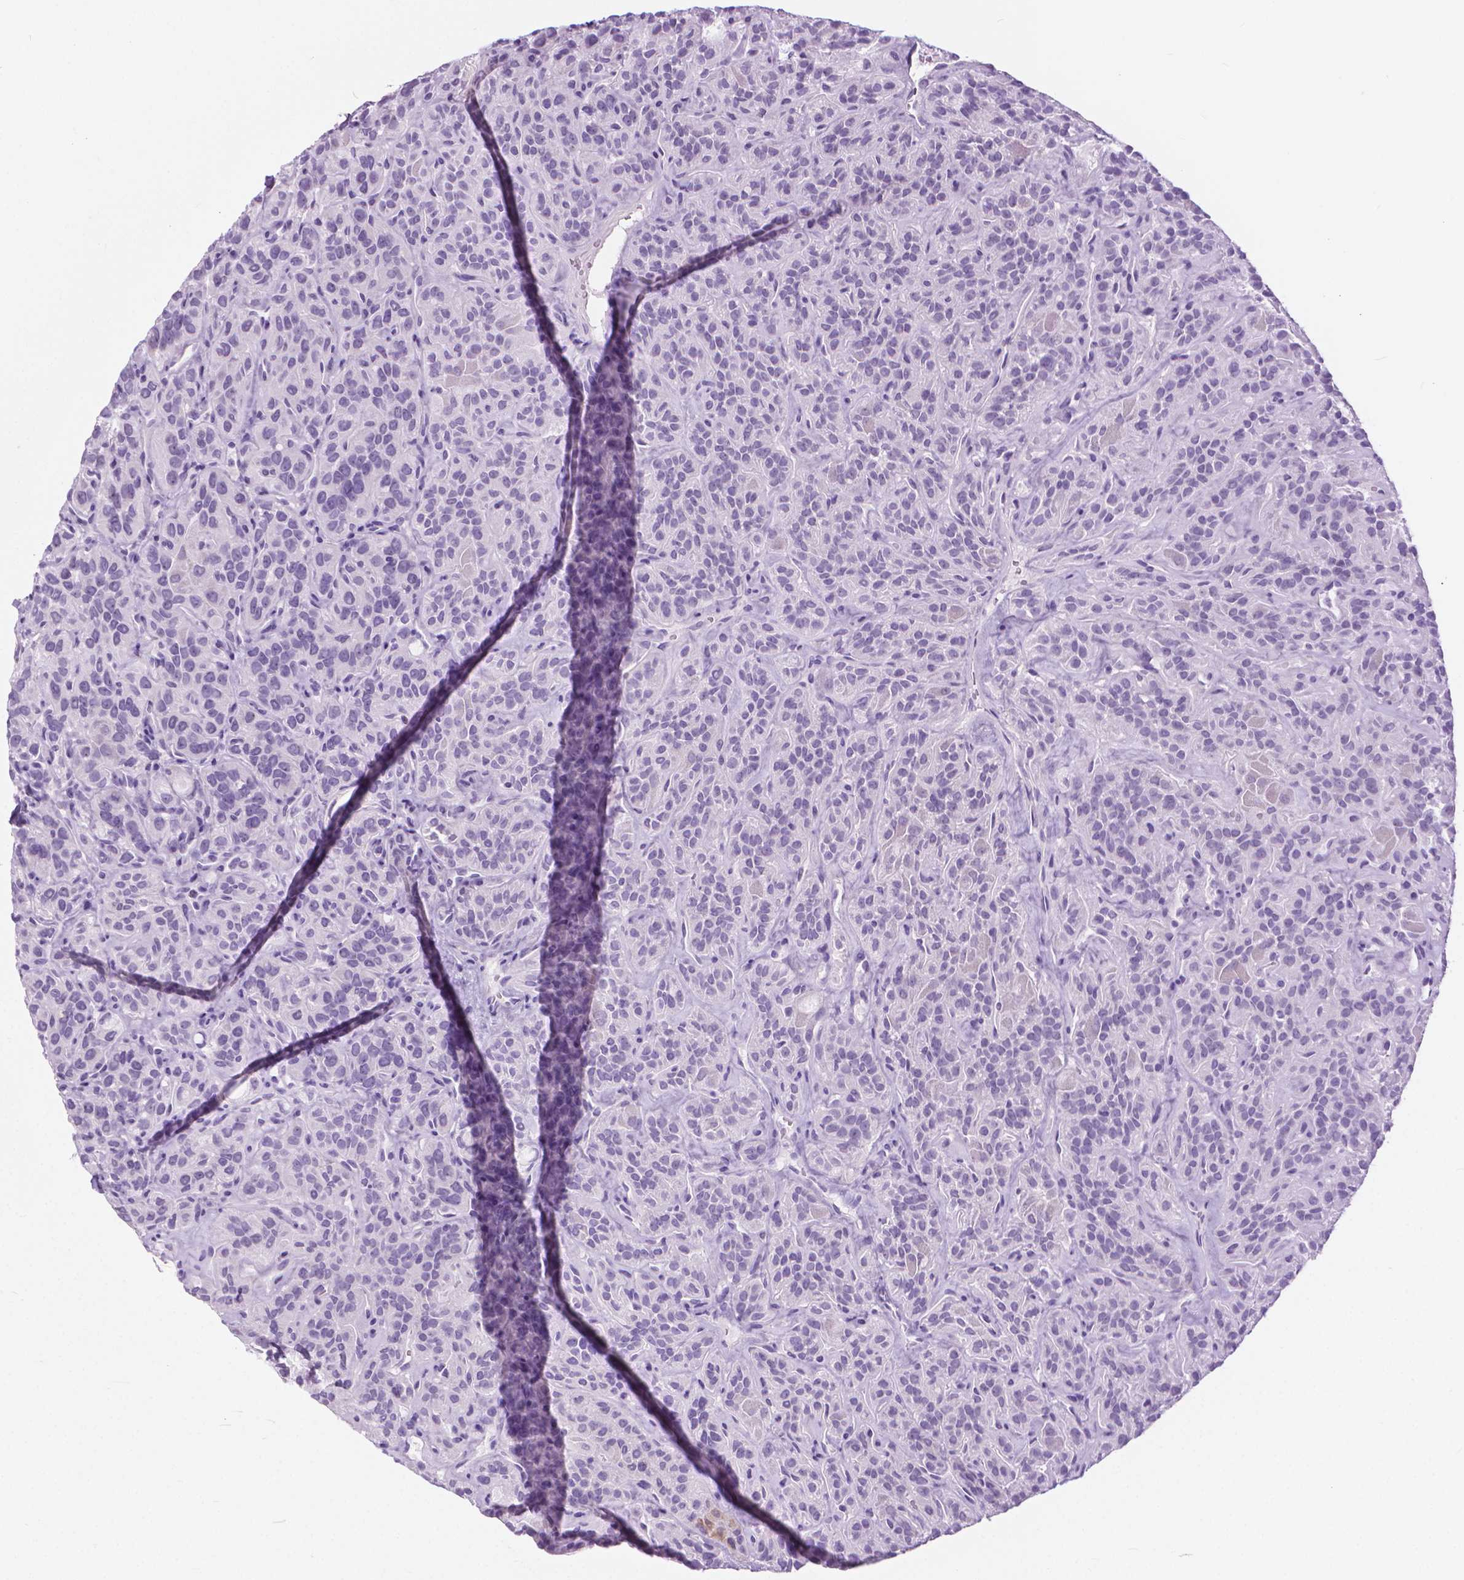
{"staining": {"intensity": "negative", "quantity": "none", "location": "none"}, "tissue": "thyroid cancer", "cell_type": "Tumor cells", "image_type": "cancer", "snomed": [{"axis": "morphology", "description": "Papillary adenocarcinoma, NOS"}, {"axis": "topography", "description": "Thyroid gland"}], "caption": "Histopathology image shows no protein expression in tumor cells of thyroid cancer (papillary adenocarcinoma) tissue.", "gene": "HTR2B", "patient": {"sex": "female", "age": 45}}